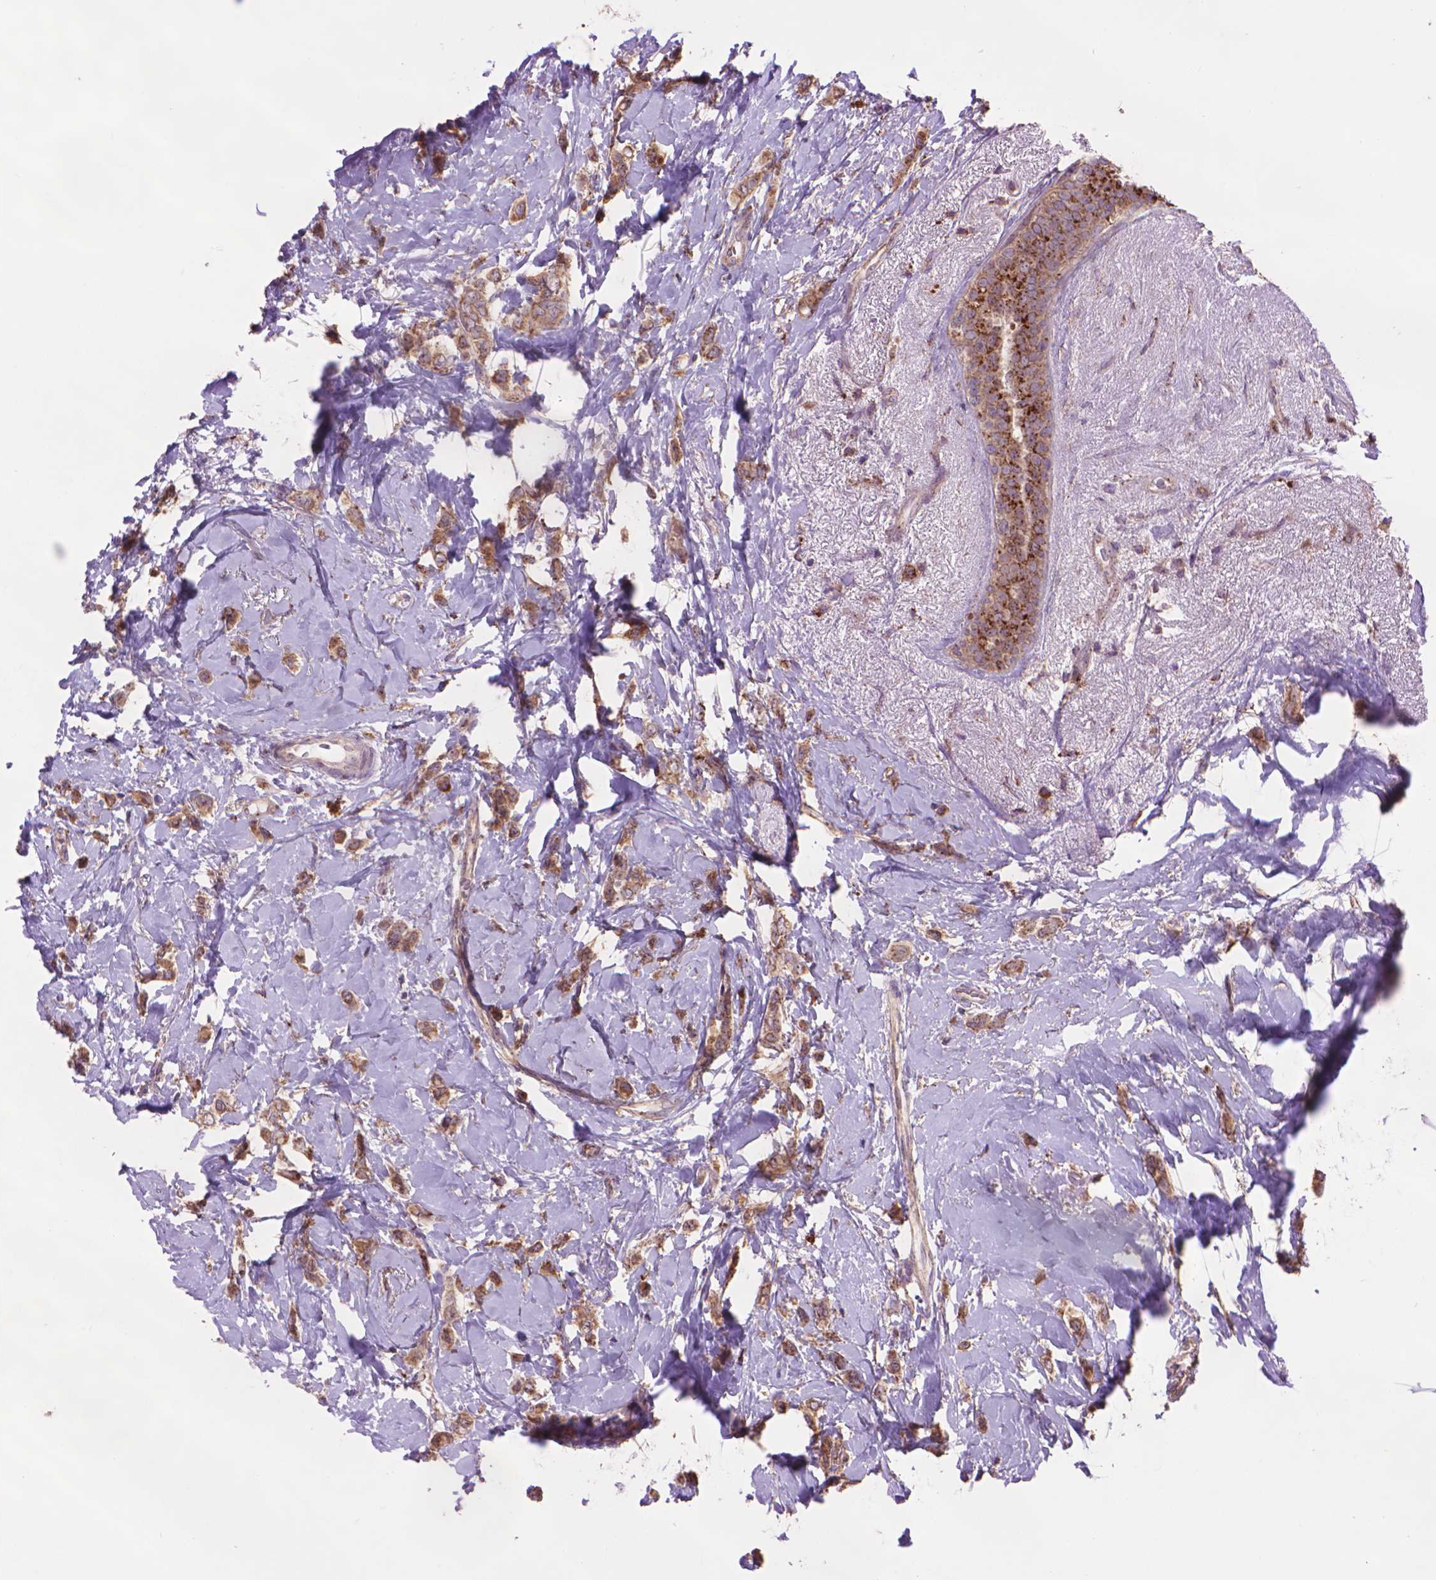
{"staining": {"intensity": "moderate", "quantity": ">75%", "location": "cytoplasmic/membranous"}, "tissue": "breast cancer", "cell_type": "Tumor cells", "image_type": "cancer", "snomed": [{"axis": "morphology", "description": "Lobular carcinoma"}, {"axis": "topography", "description": "Breast"}], "caption": "An IHC image of tumor tissue is shown. Protein staining in brown labels moderate cytoplasmic/membranous positivity in breast cancer within tumor cells. The protein is shown in brown color, while the nuclei are stained blue.", "gene": "GLB1", "patient": {"sex": "female", "age": 66}}